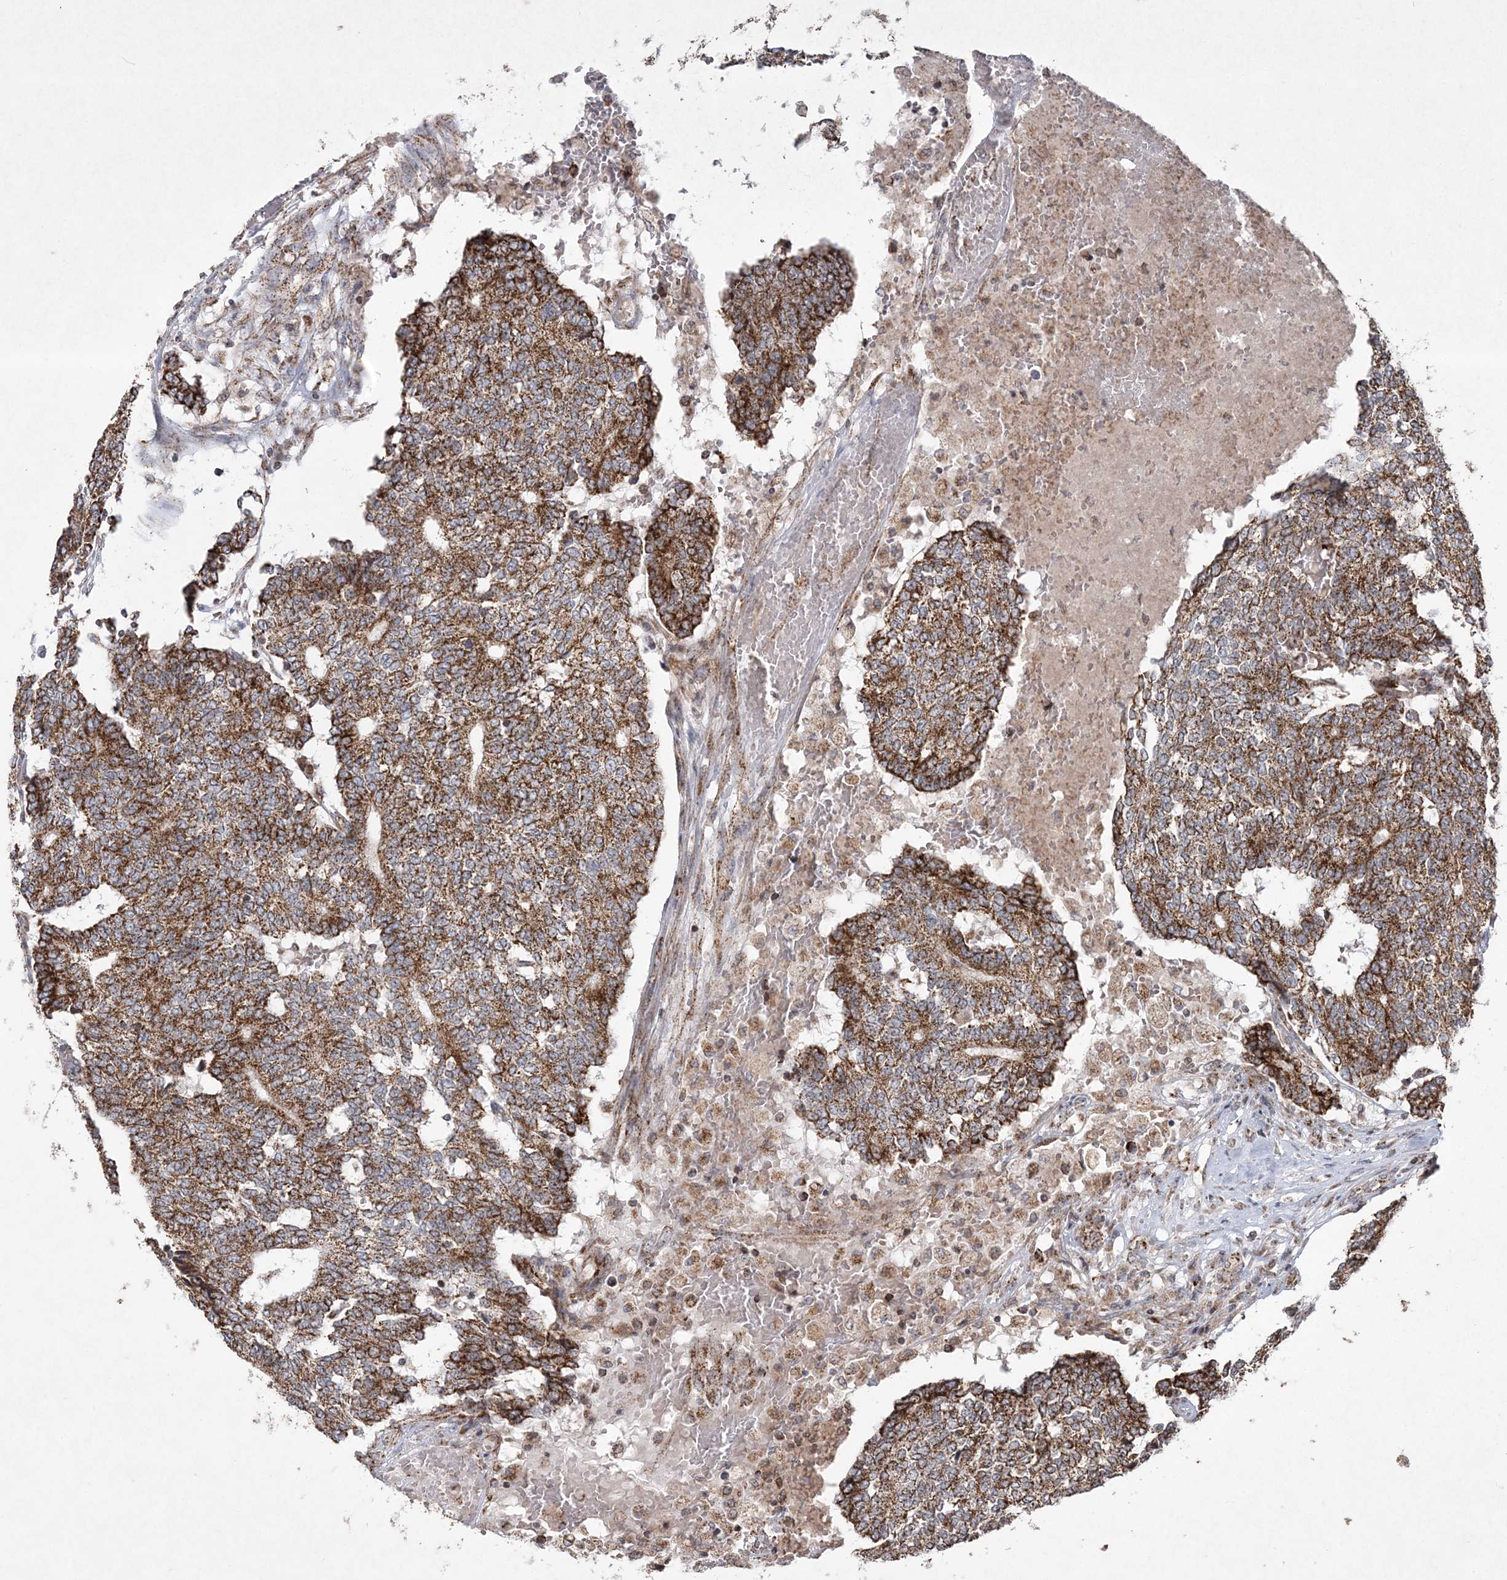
{"staining": {"intensity": "strong", "quantity": ">75%", "location": "cytoplasmic/membranous"}, "tissue": "prostate cancer", "cell_type": "Tumor cells", "image_type": "cancer", "snomed": [{"axis": "morphology", "description": "Normal tissue, NOS"}, {"axis": "morphology", "description": "Adenocarcinoma, High grade"}, {"axis": "topography", "description": "Prostate"}, {"axis": "topography", "description": "Seminal veicle"}], "caption": "IHC (DAB (3,3'-diaminobenzidine)) staining of human prostate cancer reveals strong cytoplasmic/membranous protein staining in approximately >75% of tumor cells.", "gene": "LRPPRC", "patient": {"sex": "male", "age": 55}}